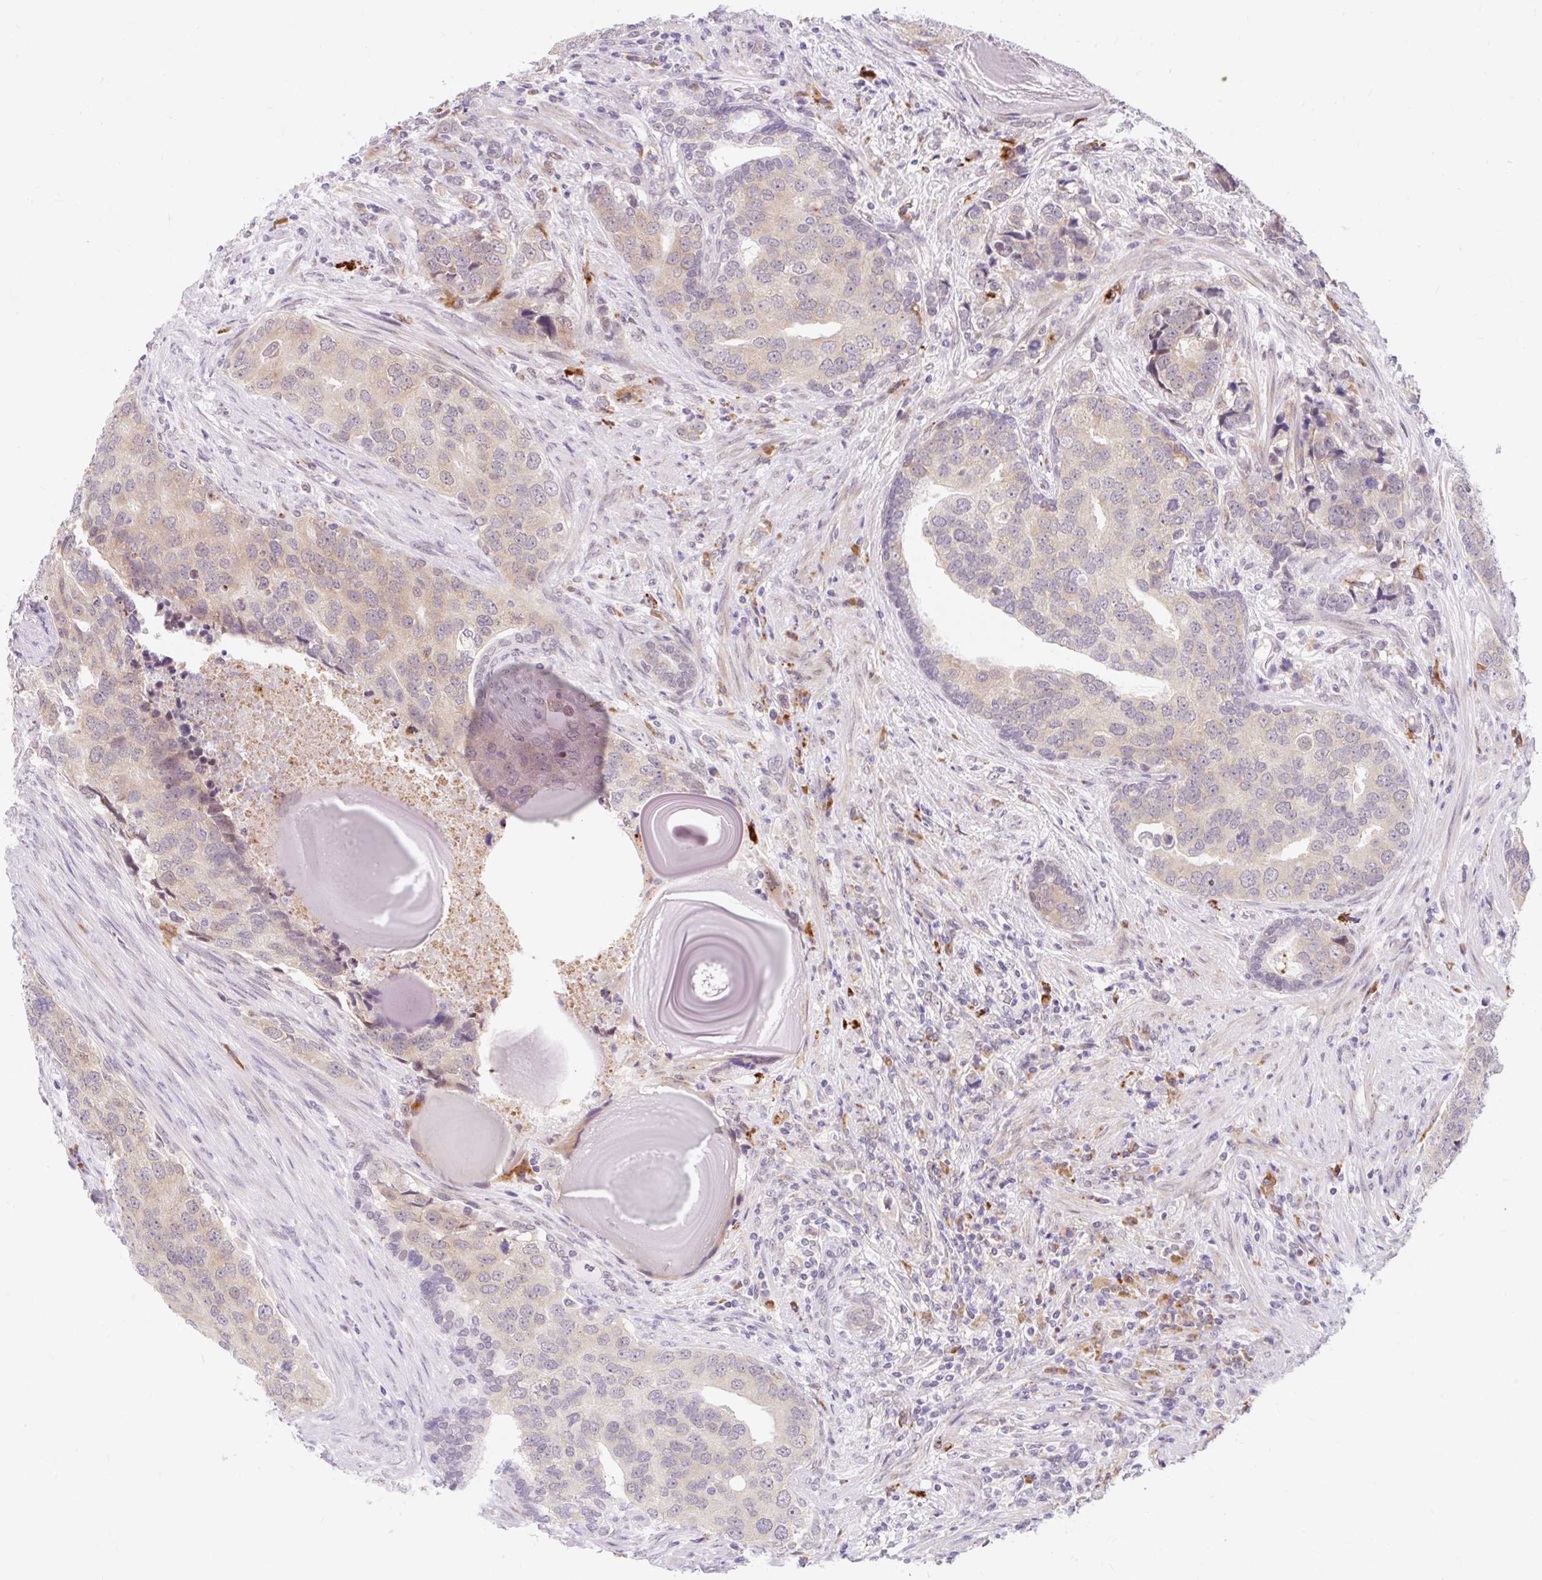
{"staining": {"intensity": "weak", "quantity": ">75%", "location": "cytoplasmic/membranous"}, "tissue": "prostate cancer", "cell_type": "Tumor cells", "image_type": "cancer", "snomed": [{"axis": "morphology", "description": "Adenocarcinoma, High grade"}, {"axis": "topography", "description": "Prostate"}], "caption": "The photomicrograph demonstrates a brown stain indicating the presence of a protein in the cytoplasmic/membranous of tumor cells in high-grade adenocarcinoma (prostate). (DAB (3,3'-diaminobenzidine) IHC with brightfield microscopy, high magnification).", "gene": "SRSF10", "patient": {"sex": "male", "age": 68}}